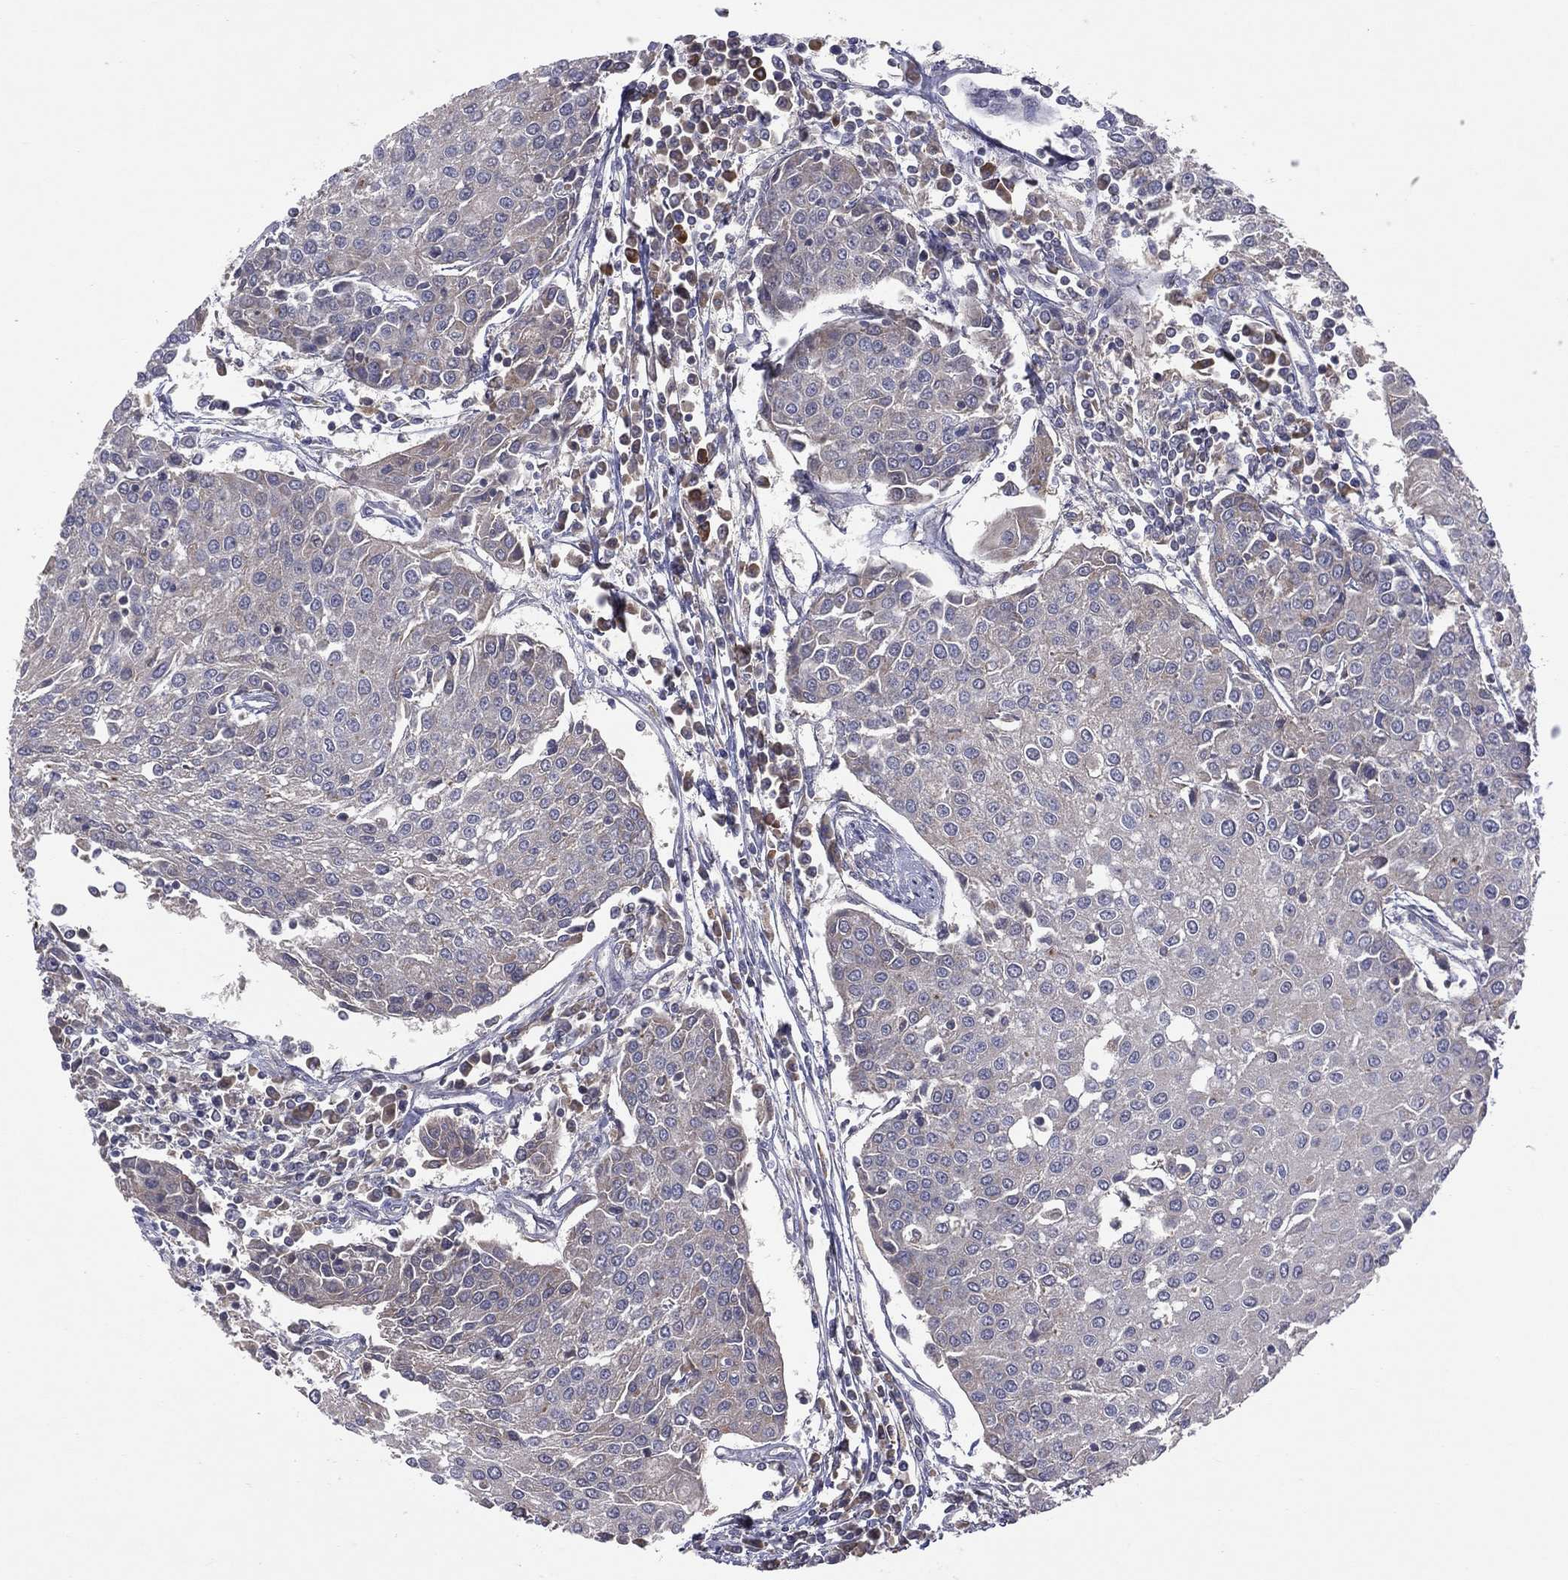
{"staining": {"intensity": "negative", "quantity": "none", "location": "none"}, "tissue": "urothelial cancer", "cell_type": "Tumor cells", "image_type": "cancer", "snomed": [{"axis": "morphology", "description": "Urothelial carcinoma, High grade"}, {"axis": "topography", "description": "Urinary bladder"}], "caption": "Immunohistochemistry image of human urothelial cancer stained for a protein (brown), which displays no expression in tumor cells. The staining was performed using DAB (3,3'-diaminobenzidine) to visualize the protein expression in brown, while the nuclei were stained in blue with hematoxylin (Magnification: 20x).", "gene": "STARD3", "patient": {"sex": "female", "age": 85}}